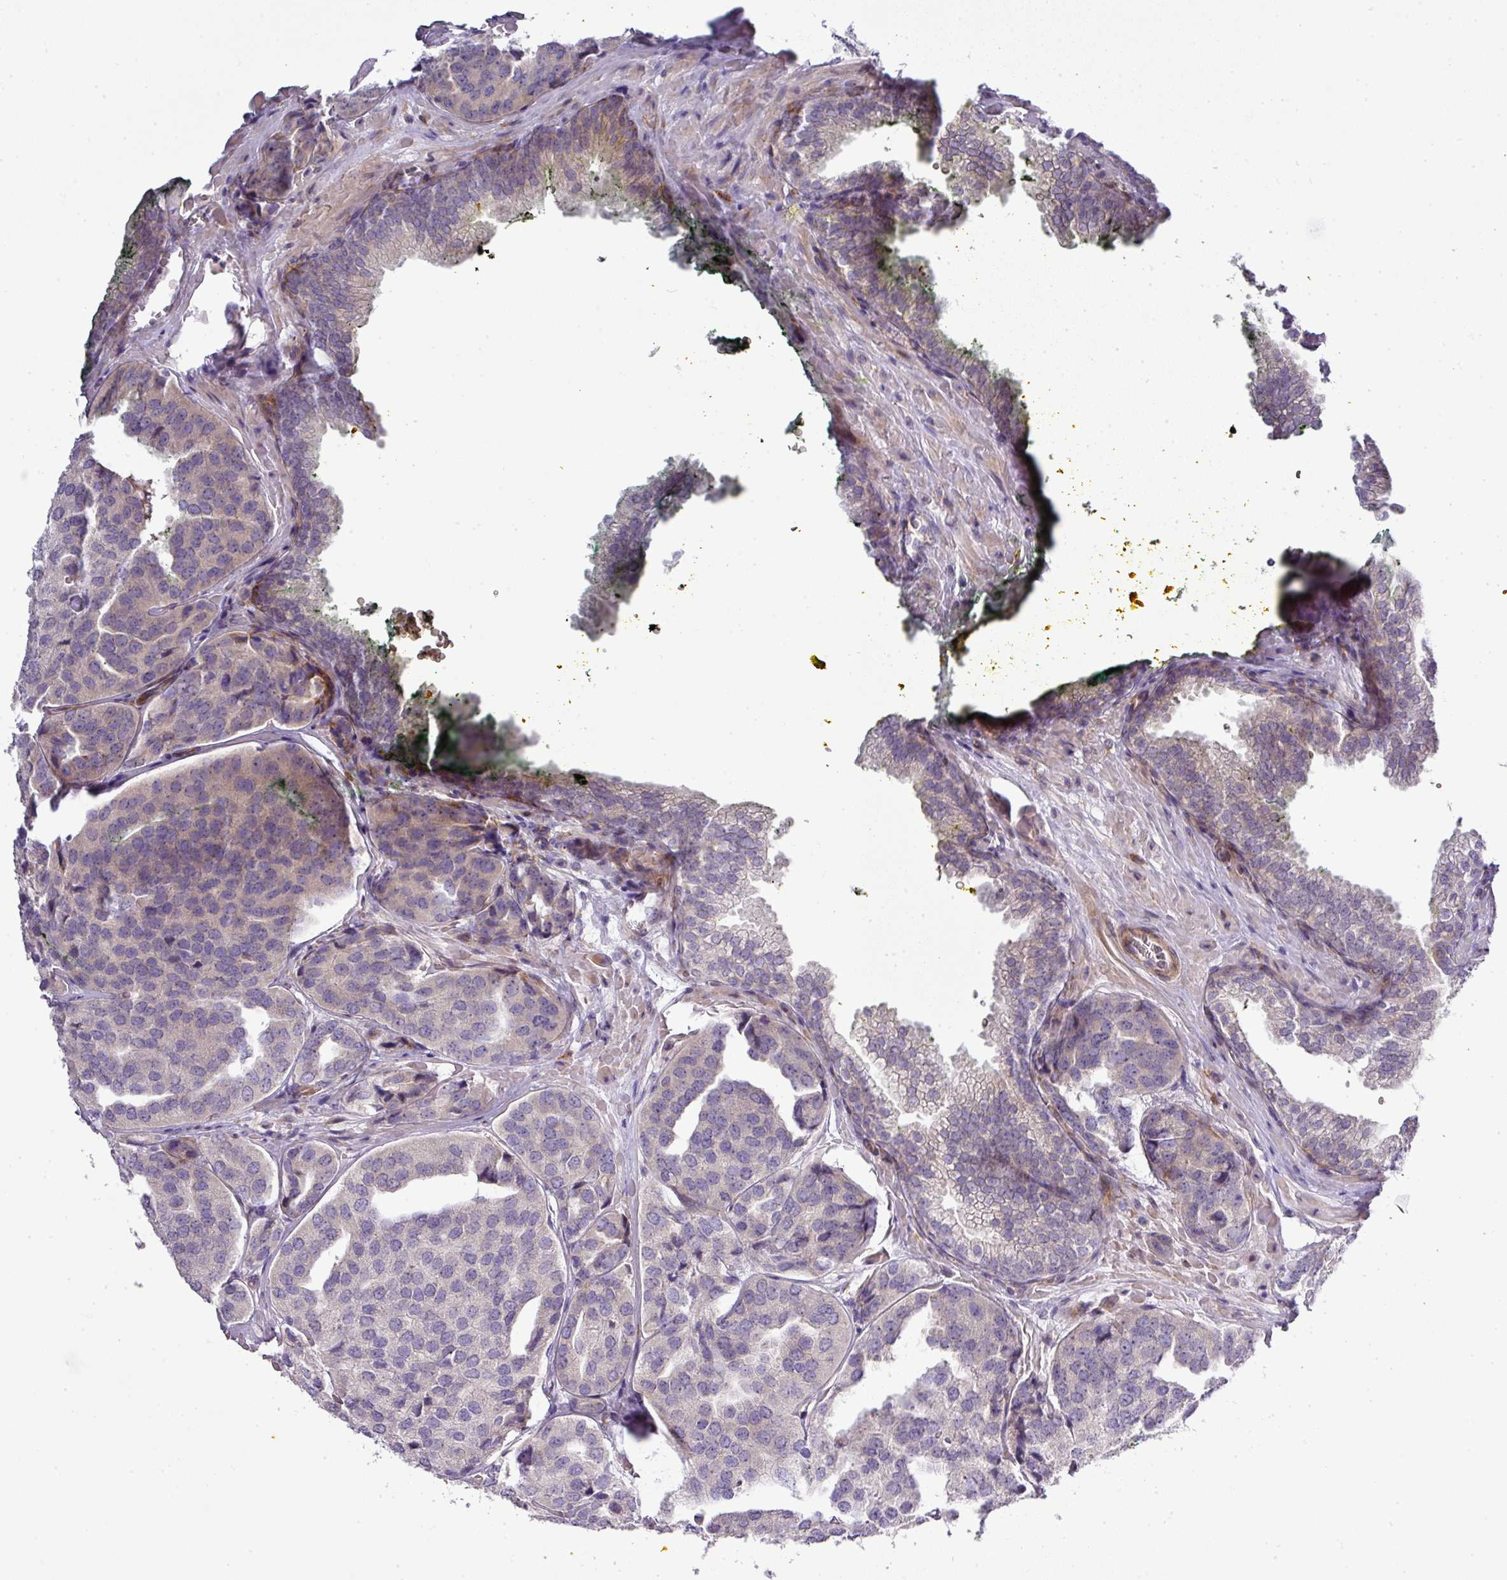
{"staining": {"intensity": "negative", "quantity": "none", "location": "none"}, "tissue": "prostate cancer", "cell_type": "Tumor cells", "image_type": "cancer", "snomed": [{"axis": "morphology", "description": "Adenocarcinoma, High grade"}, {"axis": "topography", "description": "Prostate"}], "caption": "High magnification brightfield microscopy of adenocarcinoma (high-grade) (prostate) stained with DAB (3,3'-diaminobenzidine) (brown) and counterstained with hematoxylin (blue): tumor cells show no significant positivity.", "gene": "ATP6V1F", "patient": {"sex": "male", "age": 63}}